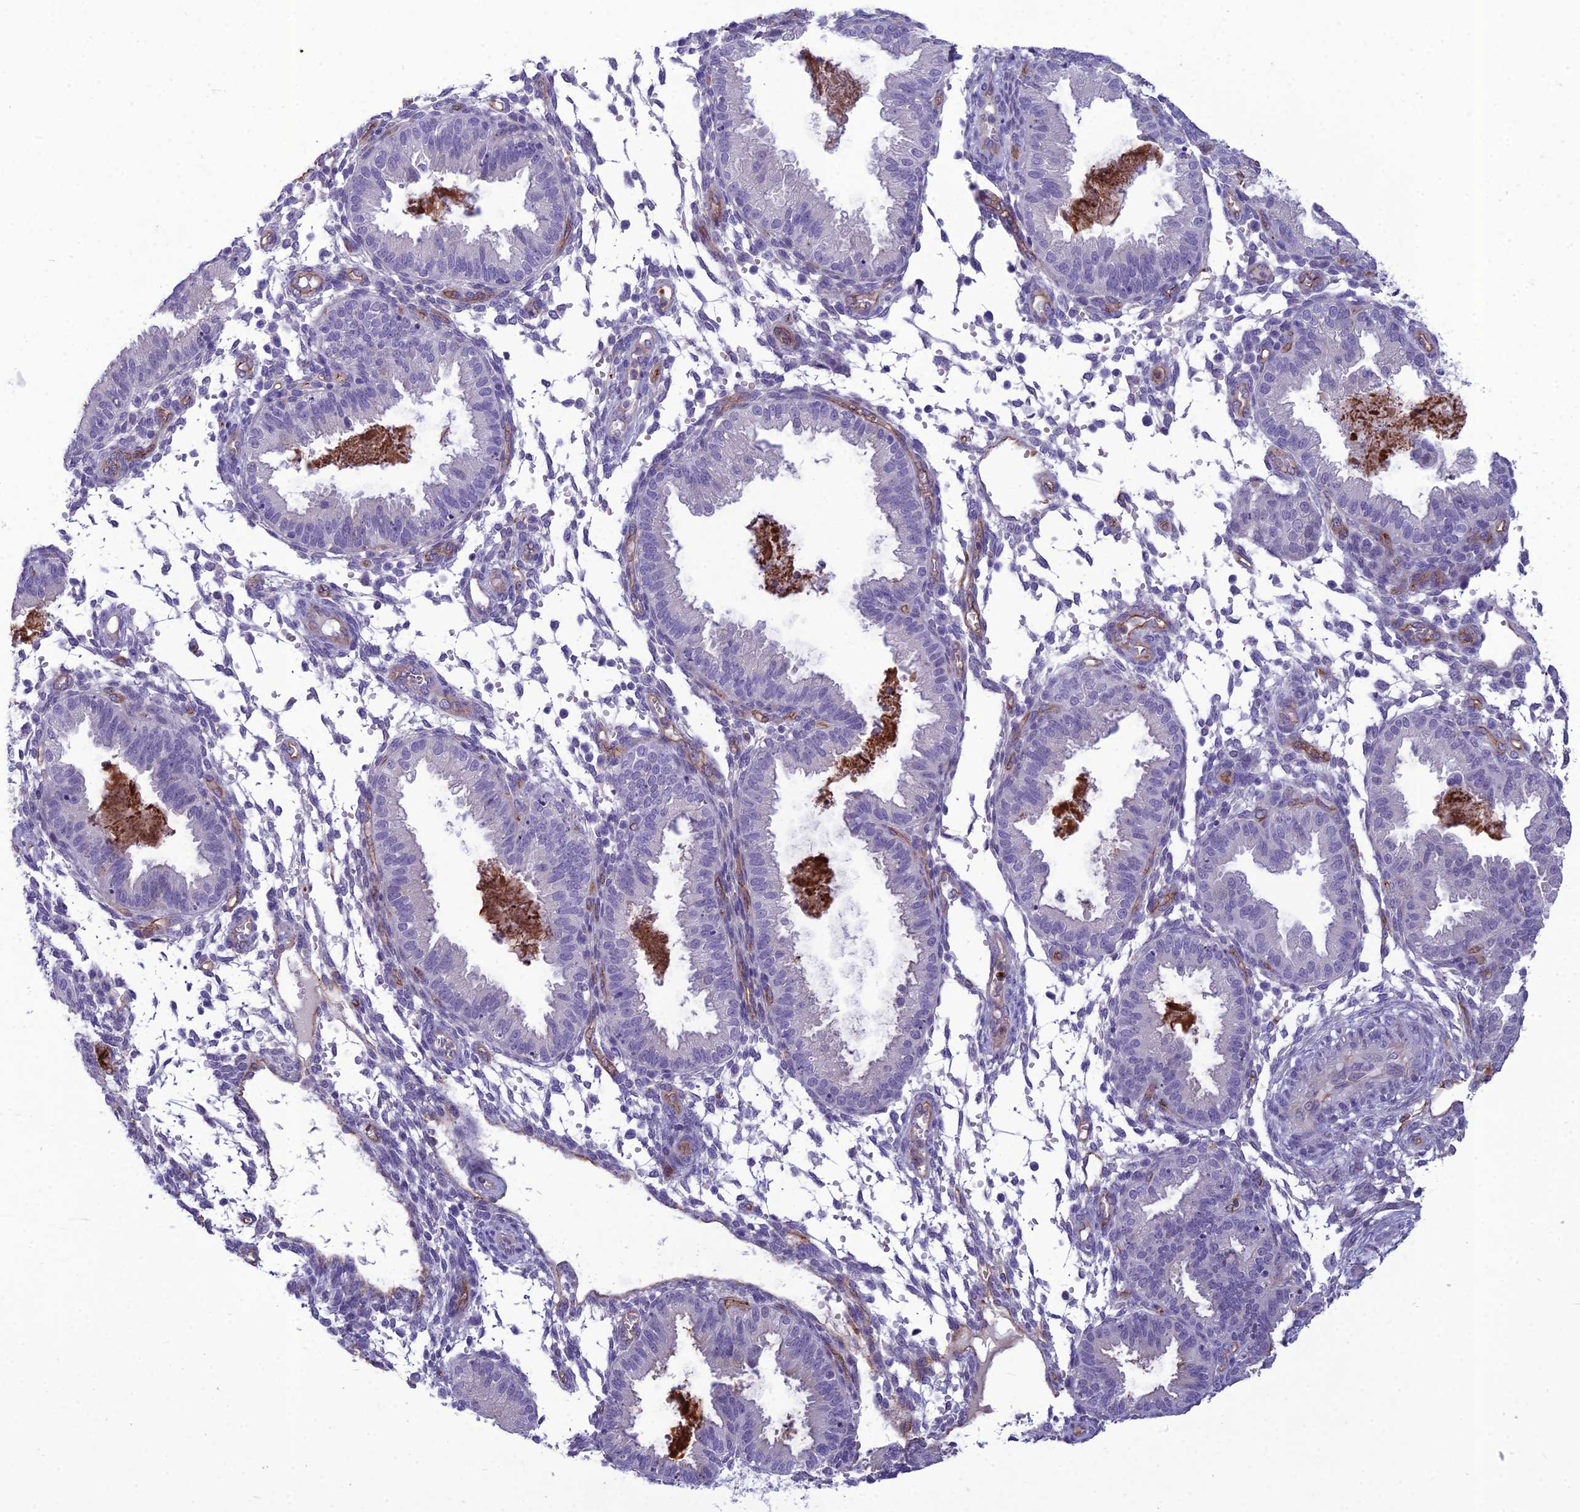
{"staining": {"intensity": "negative", "quantity": "none", "location": "none"}, "tissue": "endometrium", "cell_type": "Cells in endometrial stroma", "image_type": "normal", "snomed": [{"axis": "morphology", "description": "Normal tissue, NOS"}, {"axis": "topography", "description": "Endometrium"}], "caption": "Cells in endometrial stroma are negative for protein expression in normal human endometrium. (Brightfield microscopy of DAB (3,3'-diaminobenzidine) immunohistochemistry at high magnification).", "gene": "BBS7", "patient": {"sex": "female", "age": 33}}